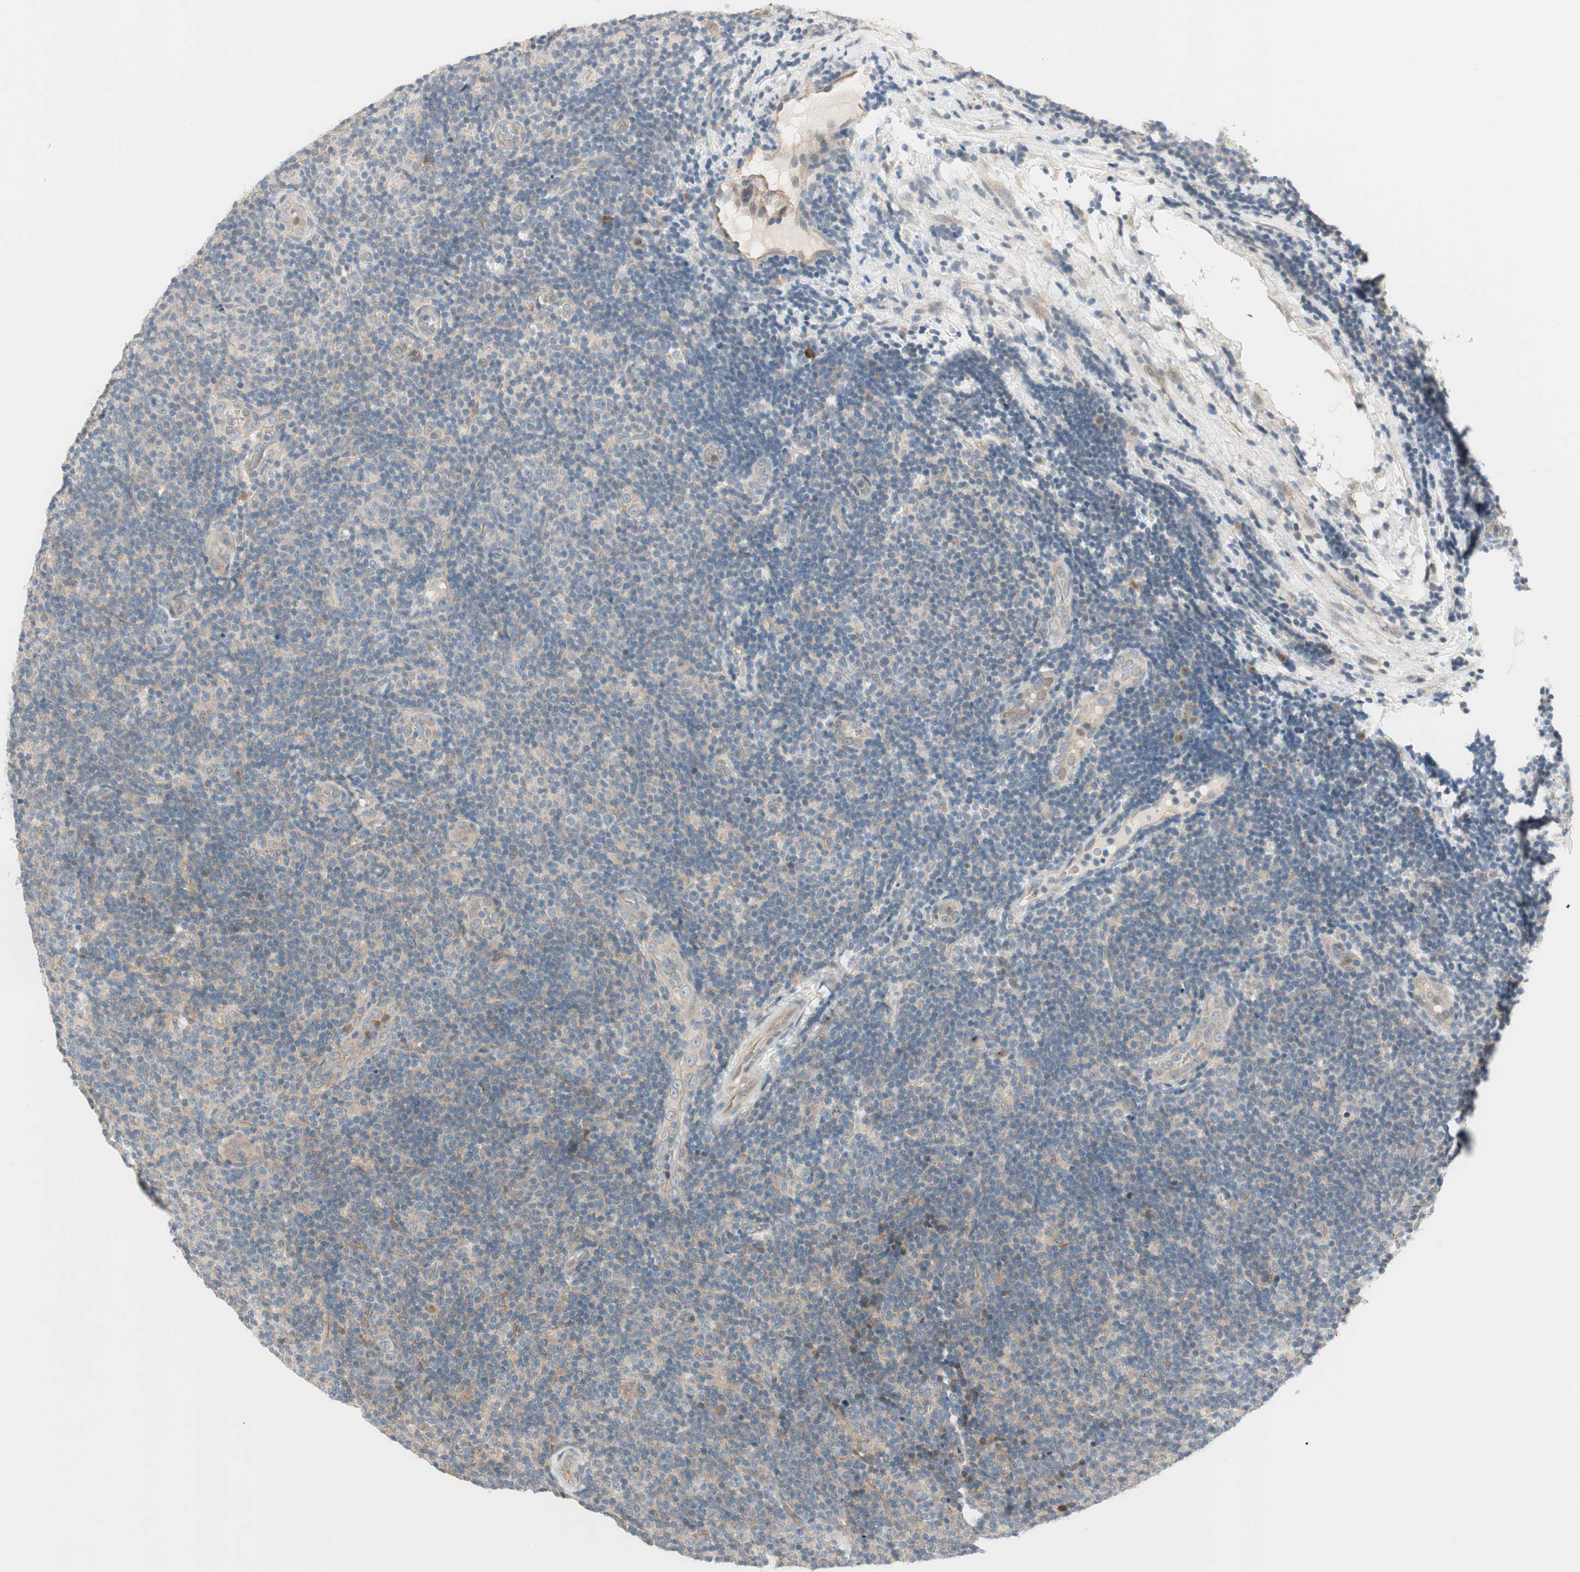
{"staining": {"intensity": "moderate", "quantity": "<25%", "location": "cytoplasmic/membranous"}, "tissue": "lymphoma", "cell_type": "Tumor cells", "image_type": "cancer", "snomed": [{"axis": "morphology", "description": "Malignant lymphoma, non-Hodgkin's type, Low grade"}, {"axis": "topography", "description": "Lymph node"}], "caption": "Protein staining demonstrates moderate cytoplasmic/membranous expression in about <25% of tumor cells in lymphoma.", "gene": "CGRRF1", "patient": {"sex": "male", "age": 83}}